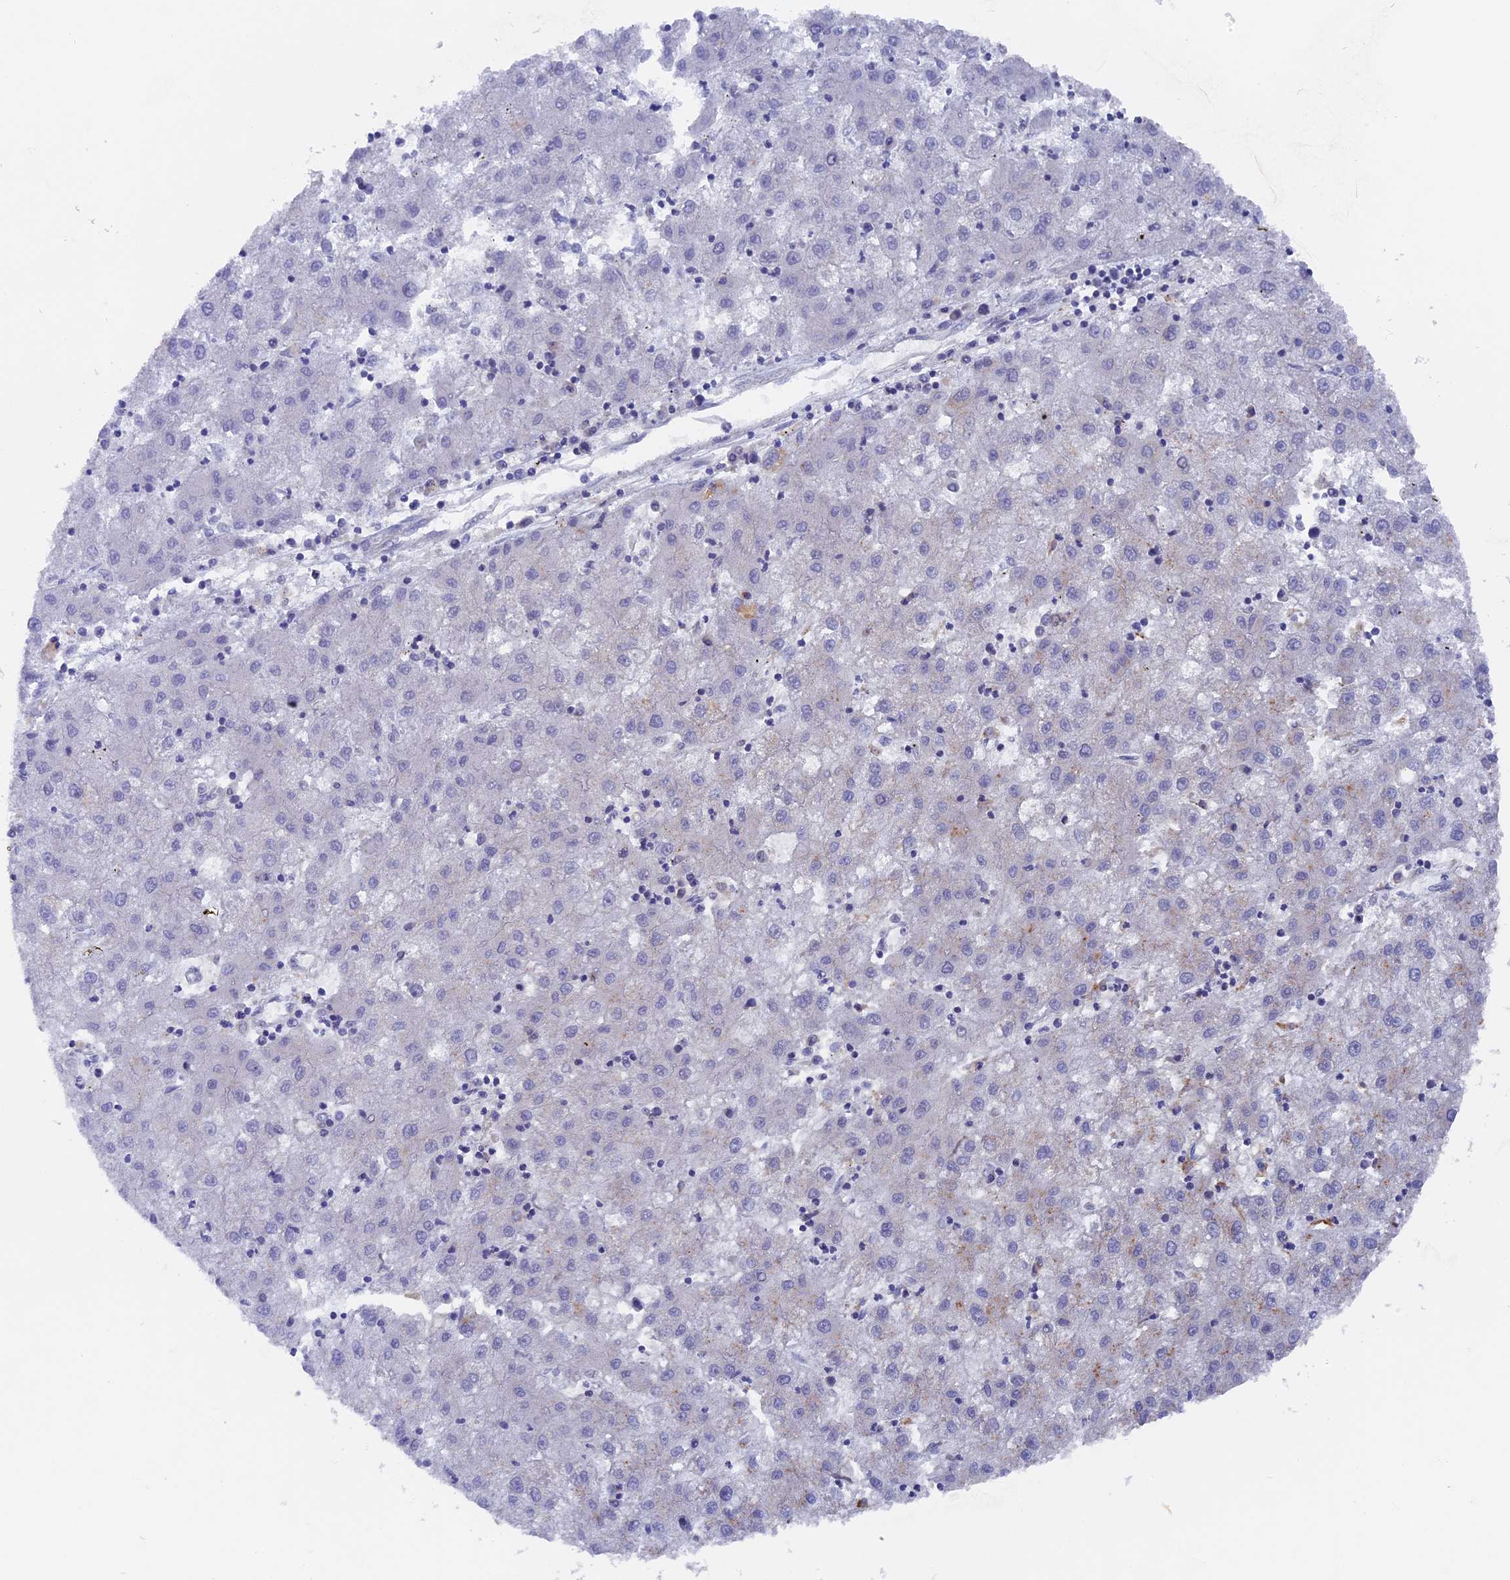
{"staining": {"intensity": "negative", "quantity": "none", "location": "none"}, "tissue": "liver cancer", "cell_type": "Tumor cells", "image_type": "cancer", "snomed": [{"axis": "morphology", "description": "Carcinoma, Hepatocellular, NOS"}, {"axis": "topography", "description": "Liver"}], "caption": "DAB (3,3'-diaminobenzidine) immunohistochemical staining of liver hepatocellular carcinoma displays no significant expression in tumor cells. The staining is performed using DAB brown chromogen with nuclei counter-stained in using hematoxylin.", "gene": "TELO2", "patient": {"sex": "male", "age": 72}}